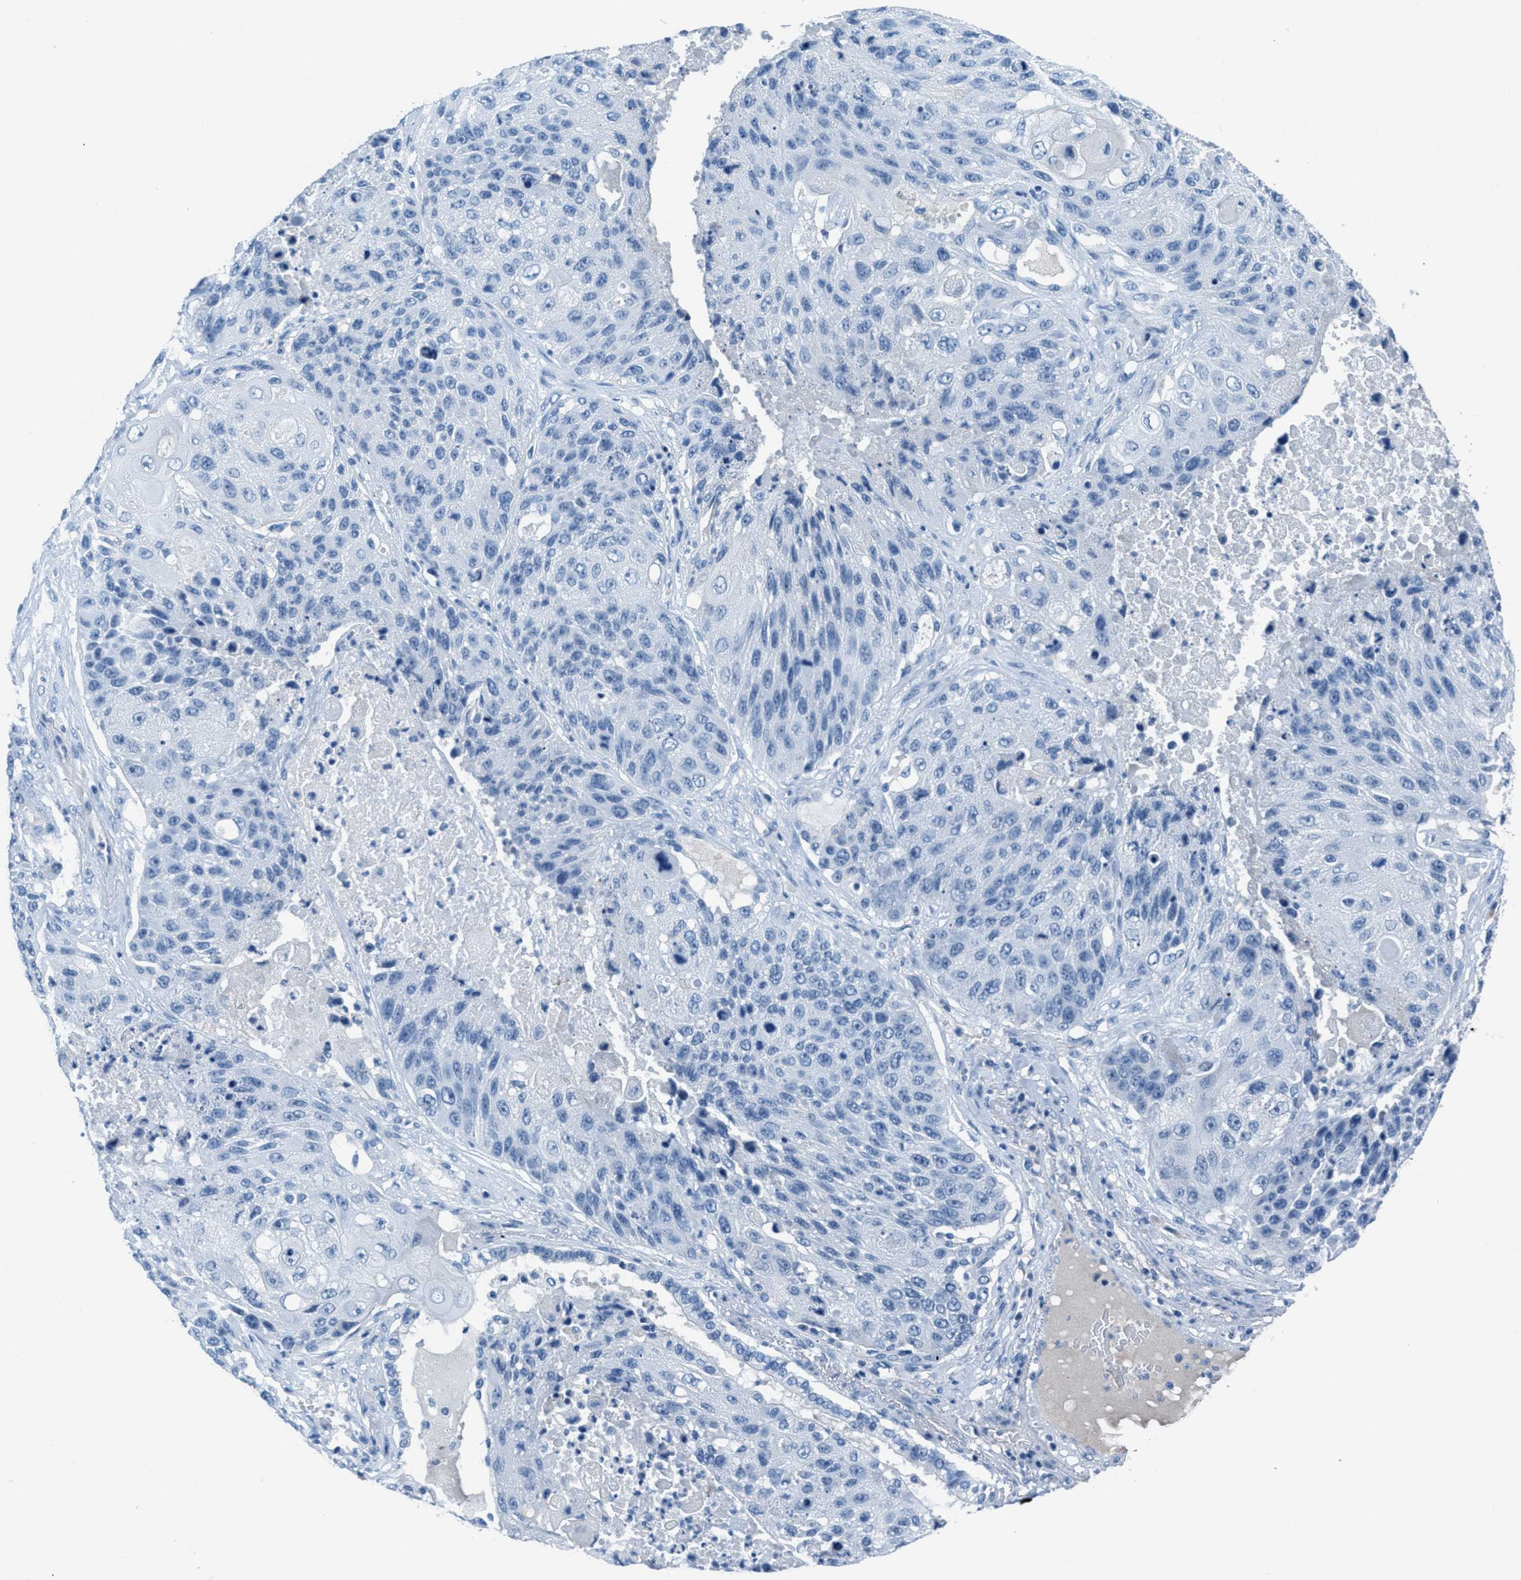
{"staining": {"intensity": "negative", "quantity": "none", "location": "none"}, "tissue": "lung cancer", "cell_type": "Tumor cells", "image_type": "cancer", "snomed": [{"axis": "morphology", "description": "Squamous cell carcinoma, NOS"}, {"axis": "topography", "description": "Lung"}], "caption": "Immunohistochemical staining of human lung cancer displays no significant expression in tumor cells. Brightfield microscopy of immunohistochemistry stained with DAB (3,3'-diaminobenzidine) (brown) and hematoxylin (blue), captured at high magnification.", "gene": "MGARP", "patient": {"sex": "male", "age": 61}}